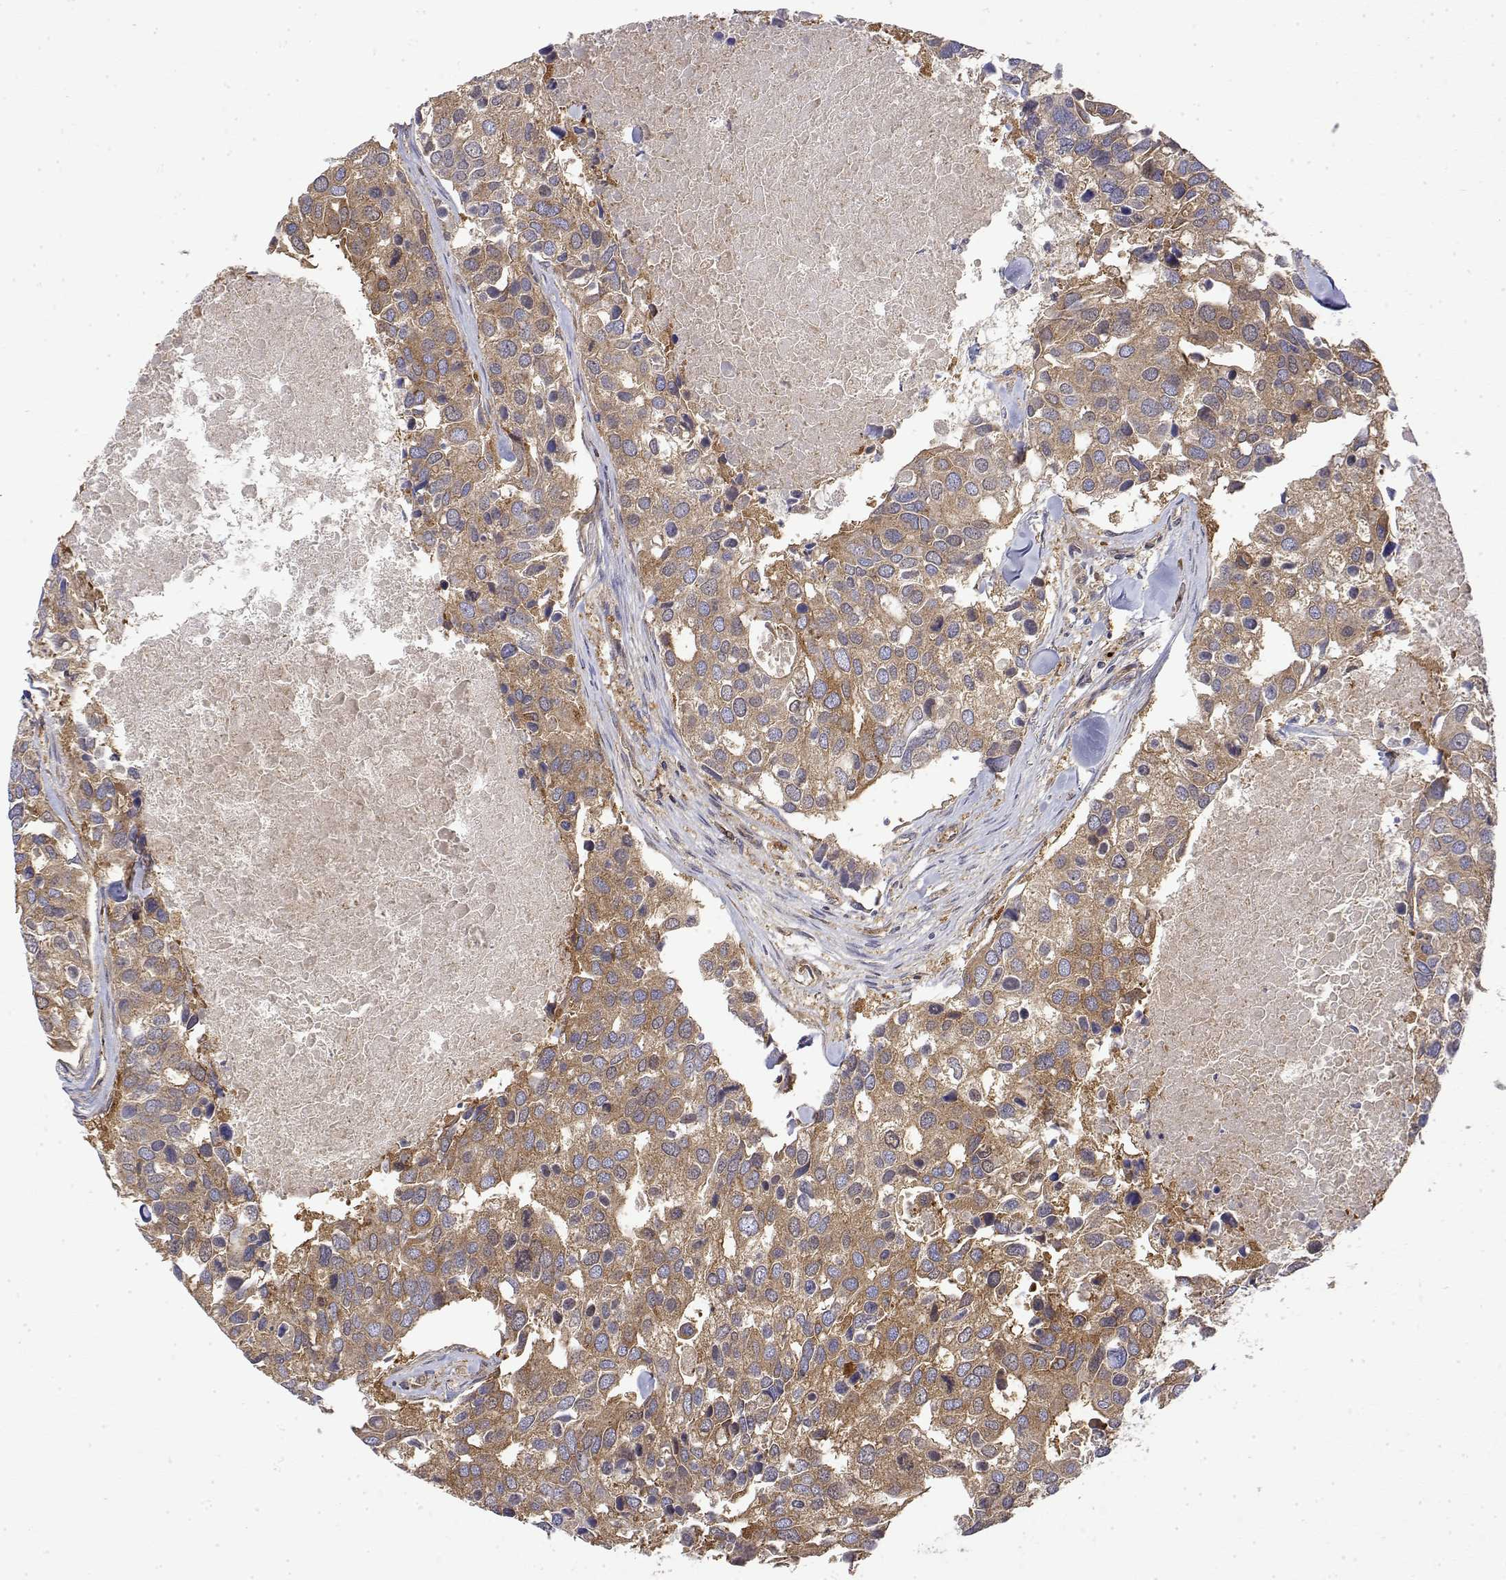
{"staining": {"intensity": "weak", "quantity": ">75%", "location": "cytoplasmic/membranous"}, "tissue": "breast cancer", "cell_type": "Tumor cells", "image_type": "cancer", "snomed": [{"axis": "morphology", "description": "Duct carcinoma"}, {"axis": "topography", "description": "Breast"}], "caption": "This micrograph reveals breast invasive ductal carcinoma stained with immunohistochemistry (IHC) to label a protein in brown. The cytoplasmic/membranous of tumor cells show weak positivity for the protein. Nuclei are counter-stained blue.", "gene": "PACSIN2", "patient": {"sex": "female", "age": 83}}